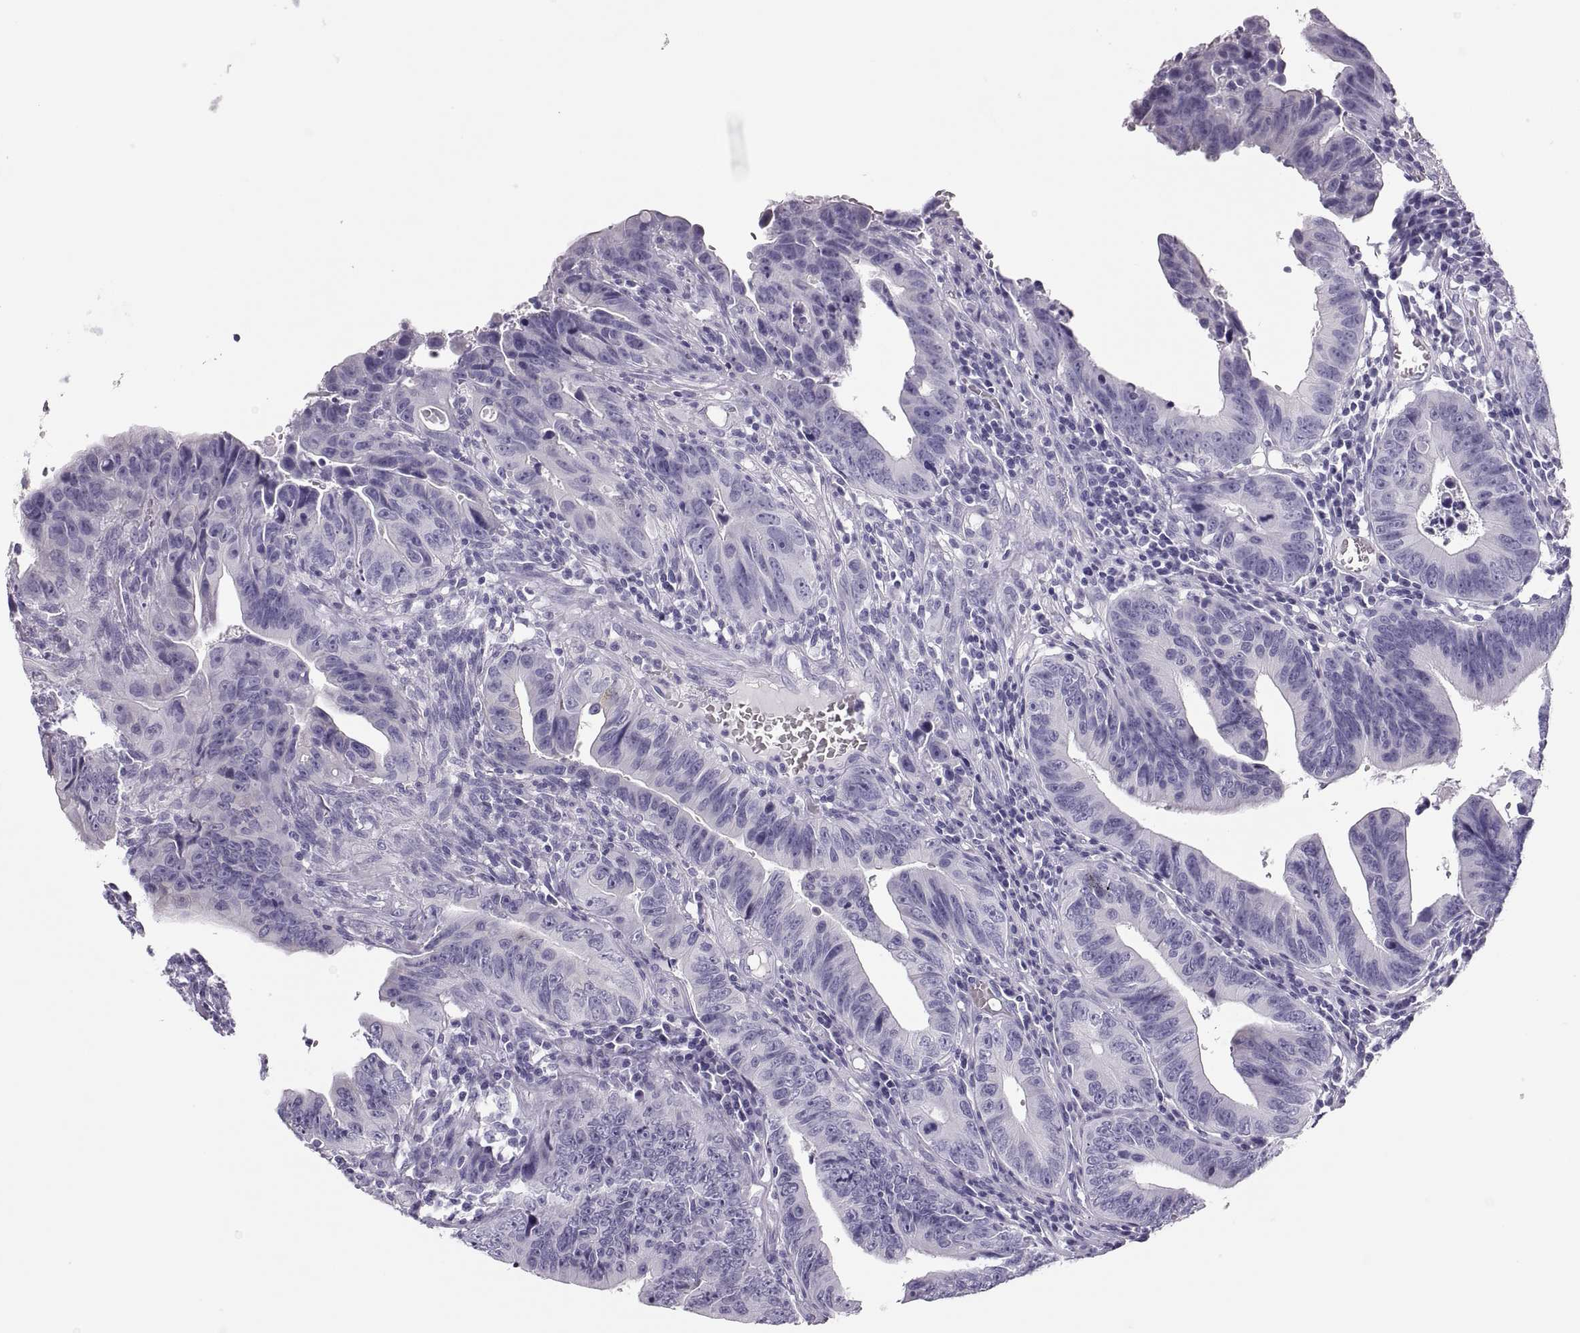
{"staining": {"intensity": "negative", "quantity": "none", "location": "none"}, "tissue": "colorectal cancer", "cell_type": "Tumor cells", "image_type": "cancer", "snomed": [{"axis": "morphology", "description": "Adenocarcinoma, NOS"}, {"axis": "topography", "description": "Colon"}], "caption": "Colorectal adenocarcinoma was stained to show a protein in brown. There is no significant expression in tumor cells.", "gene": "SEMG1", "patient": {"sex": "female", "age": 87}}